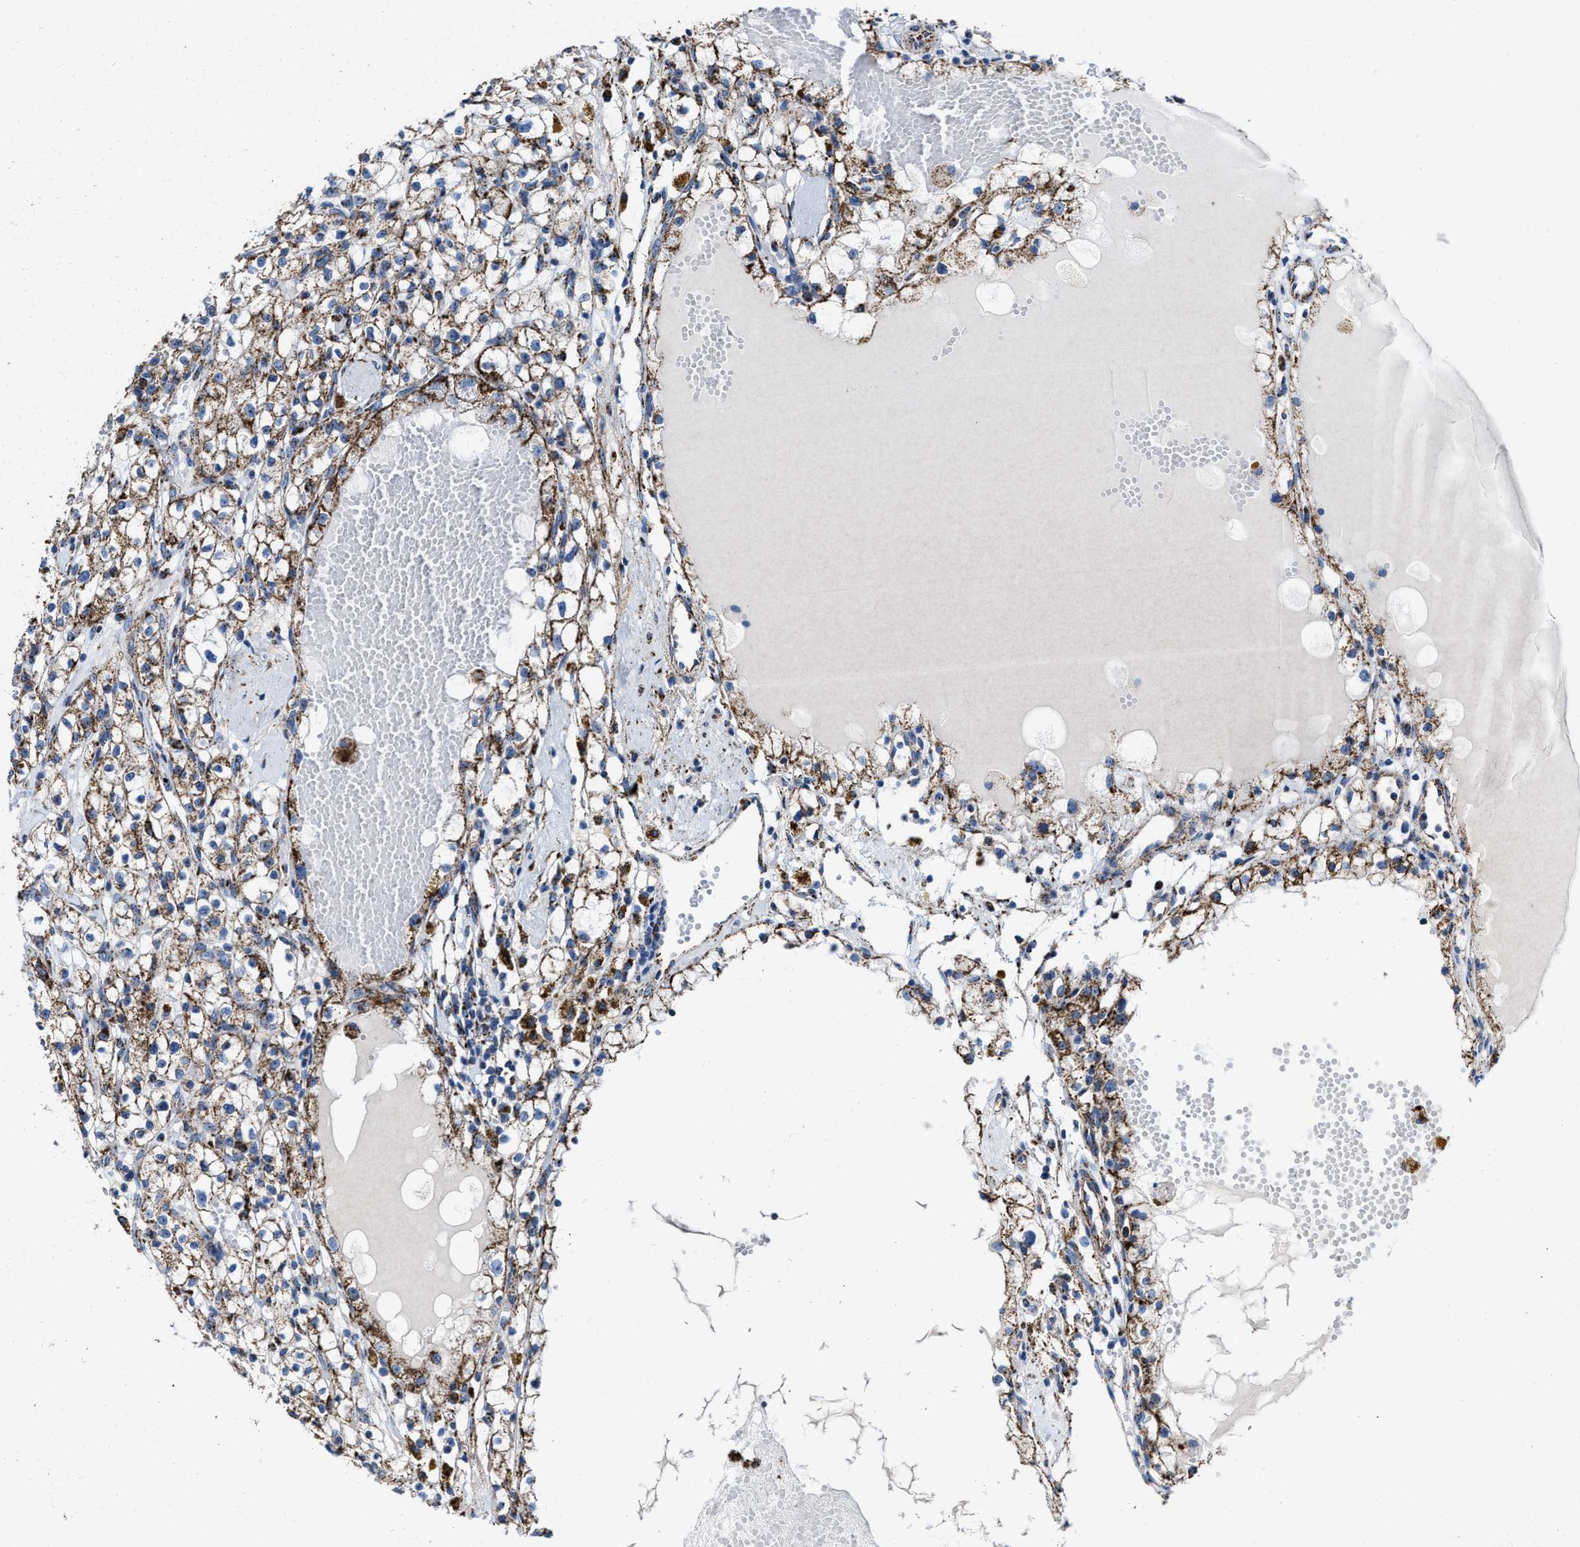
{"staining": {"intensity": "moderate", "quantity": ">75%", "location": "cytoplasmic/membranous"}, "tissue": "renal cancer", "cell_type": "Tumor cells", "image_type": "cancer", "snomed": [{"axis": "morphology", "description": "Adenocarcinoma, NOS"}, {"axis": "topography", "description": "Kidney"}], "caption": "The micrograph reveals immunohistochemical staining of adenocarcinoma (renal). There is moderate cytoplasmic/membranous expression is seen in about >75% of tumor cells.", "gene": "ALDH1B1", "patient": {"sex": "male", "age": 56}}